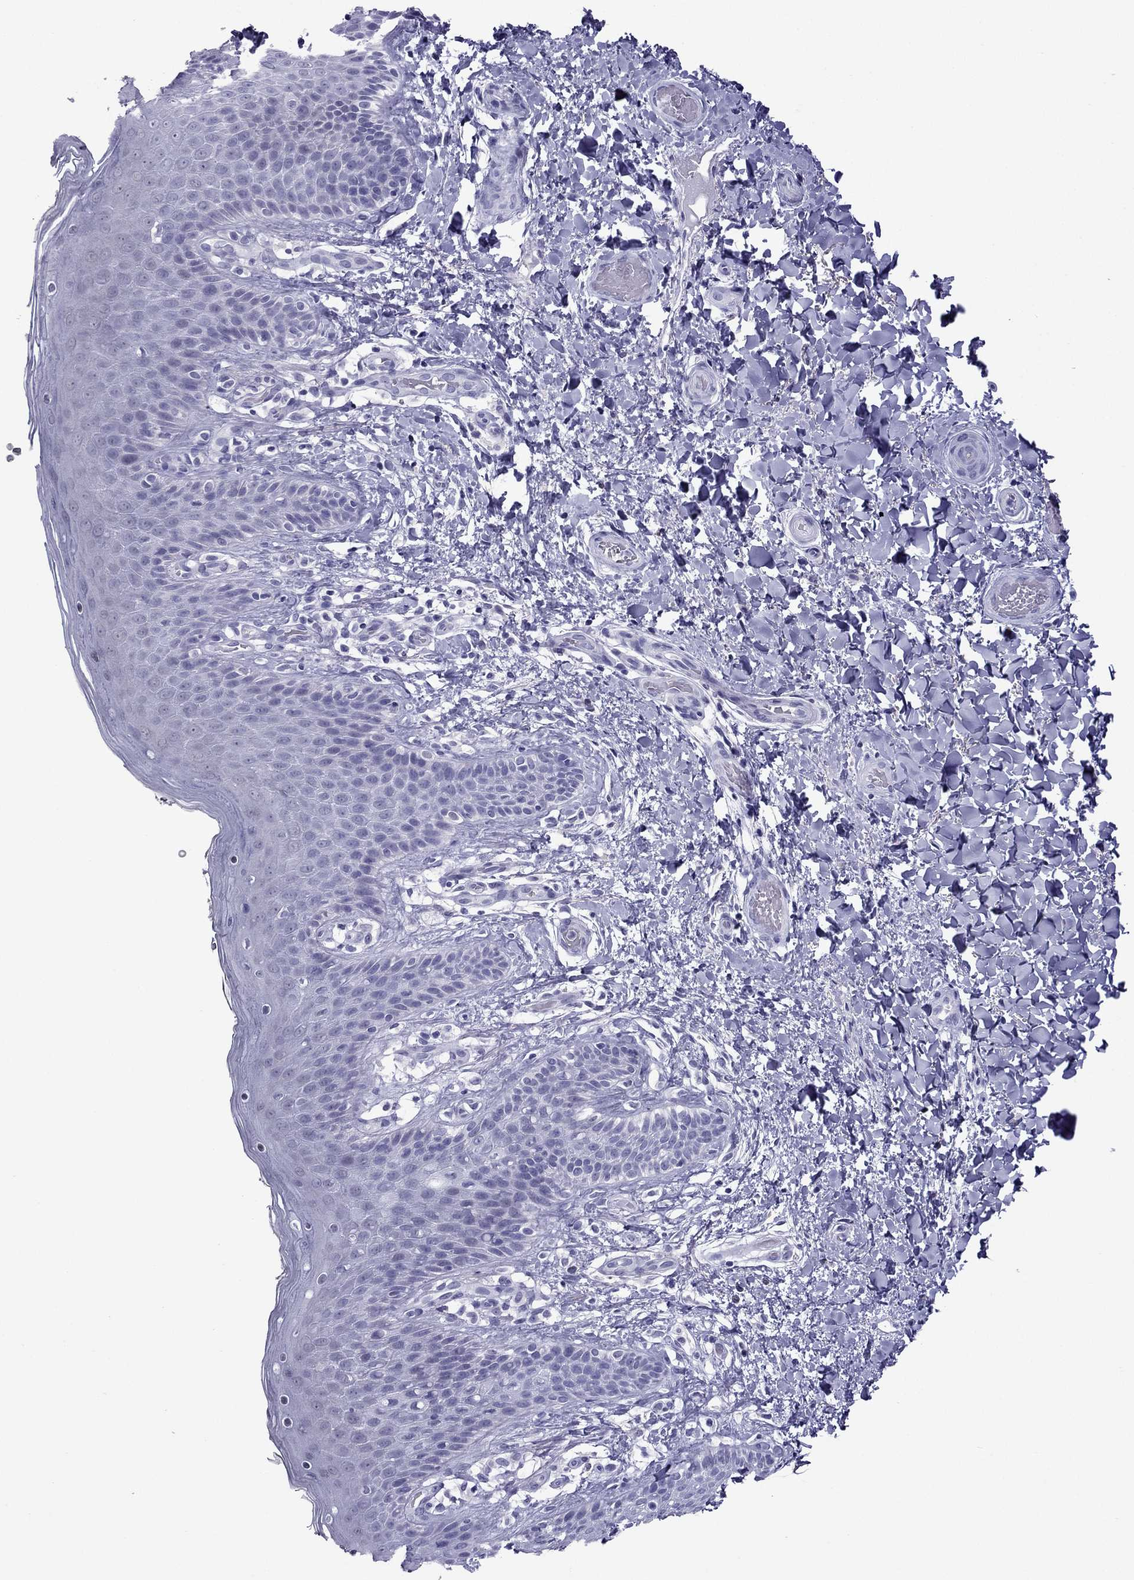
{"staining": {"intensity": "negative", "quantity": "none", "location": "none"}, "tissue": "skin", "cell_type": "Epidermal cells", "image_type": "normal", "snomed": [{"axis": "morphology", "description": "Normal tissue, NOS"}, {"axis": "topography", "description": "Anal"}], "caption": "DAB immunohistochemical staining of benign human skin exhibits no significant expression in epidermal cells. The staining was performed using DAB to visualize the protein expression in brown, while the nuclei were stained in blue with hematoxylin (Magnification: 20x).", "gene": "MYLK3", "patient": {"sex": "male", "age": 36}}